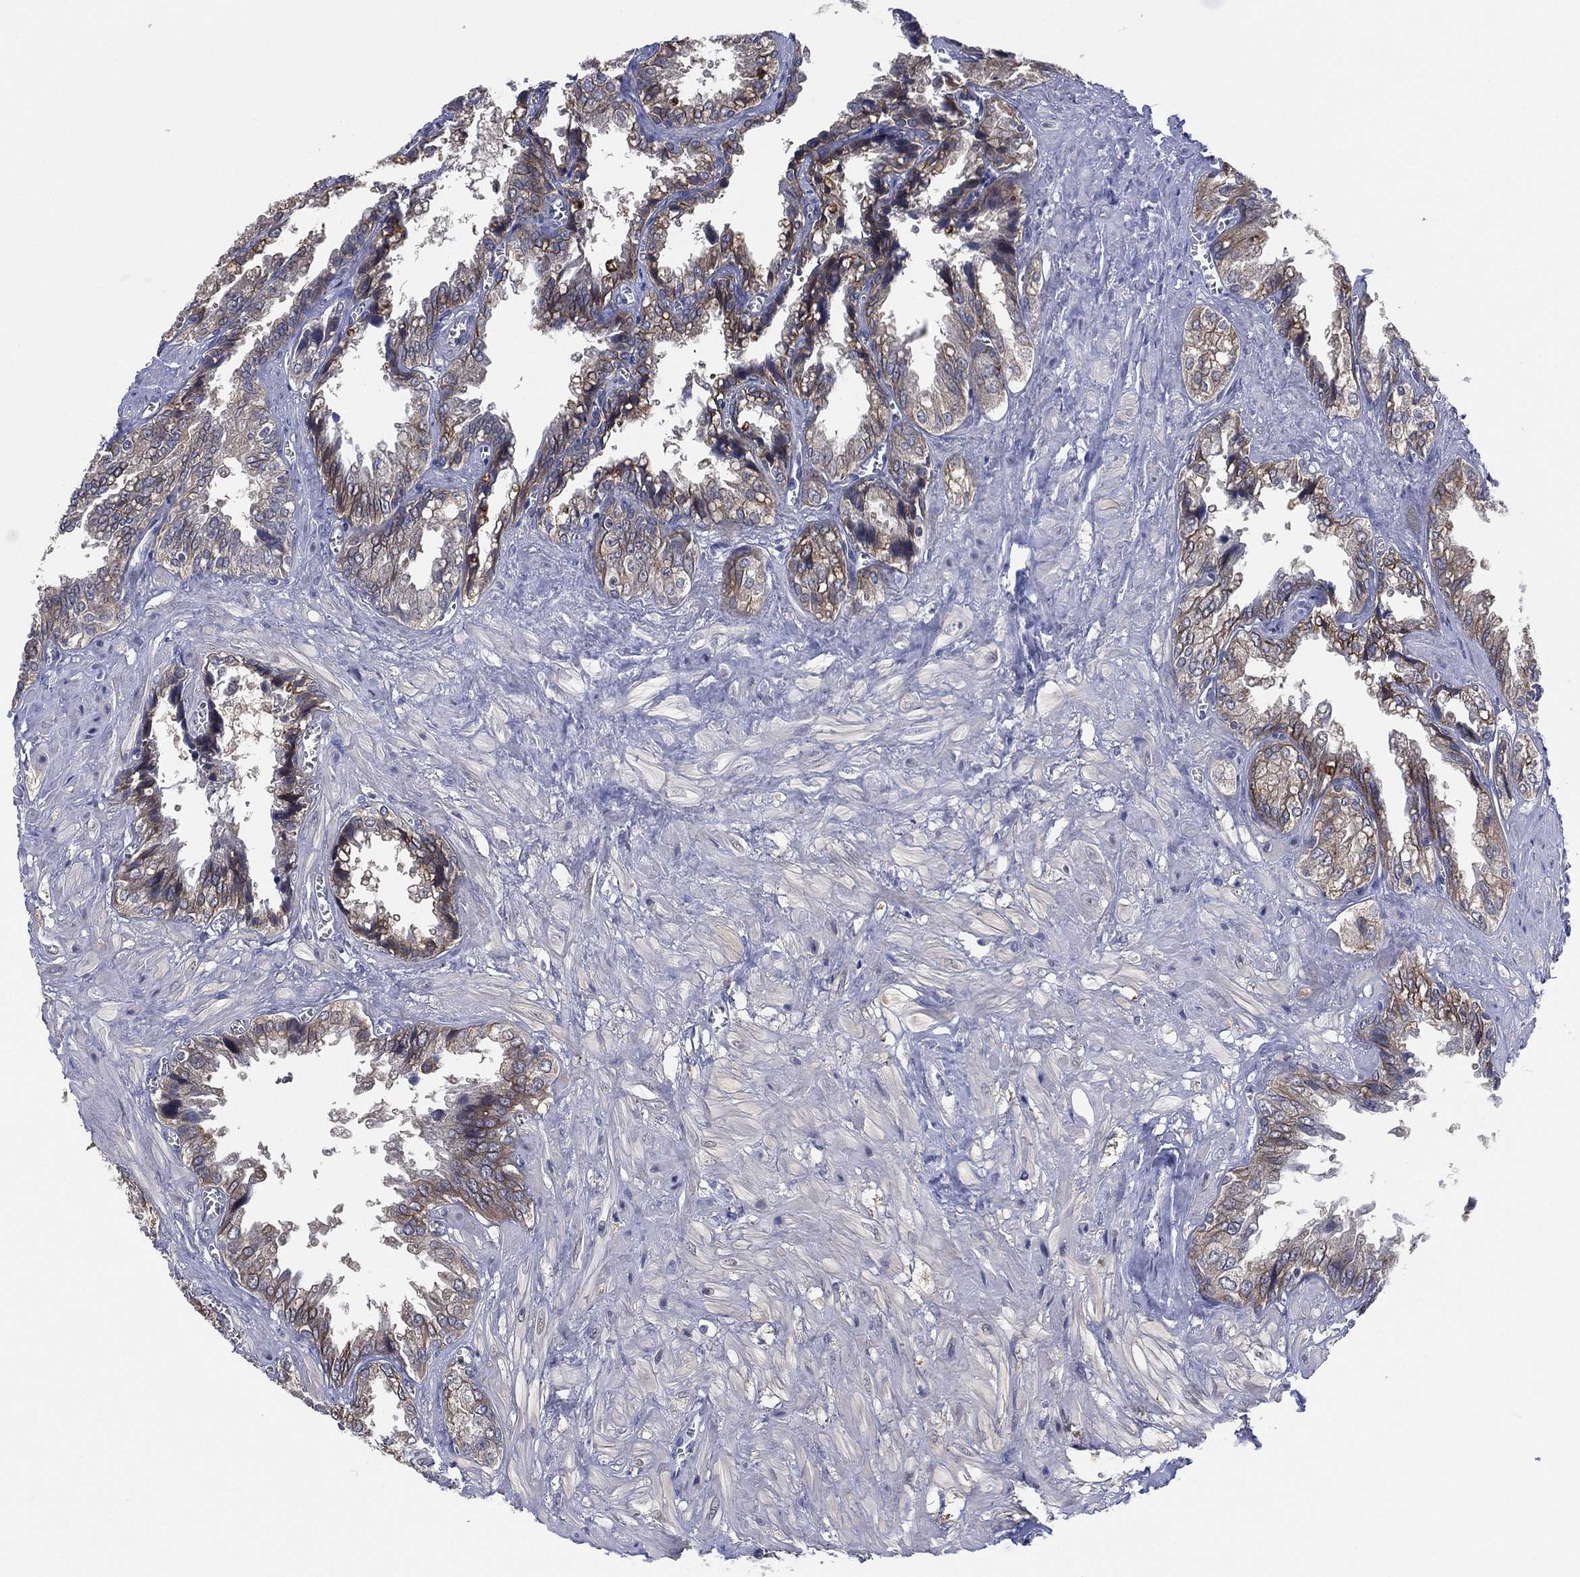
{"staining": {"intensity": "weak", "quantity": "25%-75%", "location": "cytoplasmic/membranous"}, "tissue": "seminal vesicle", "cell_type": "Glandular cells", "image_type": "normal", "snomed": [{"axis": "morphology", "description": "Normal tissue, NOS"}, {"axis": "topography", "description": "Seminal veicle"}], "caption": "IHC of benign seminal vesicle reveals low levels of weak cytoplasmic/membranous positivity in about 25%-75% of glandular cells.", "gene": "MPP7", "patient": {"sex": "male", "age": 67}}